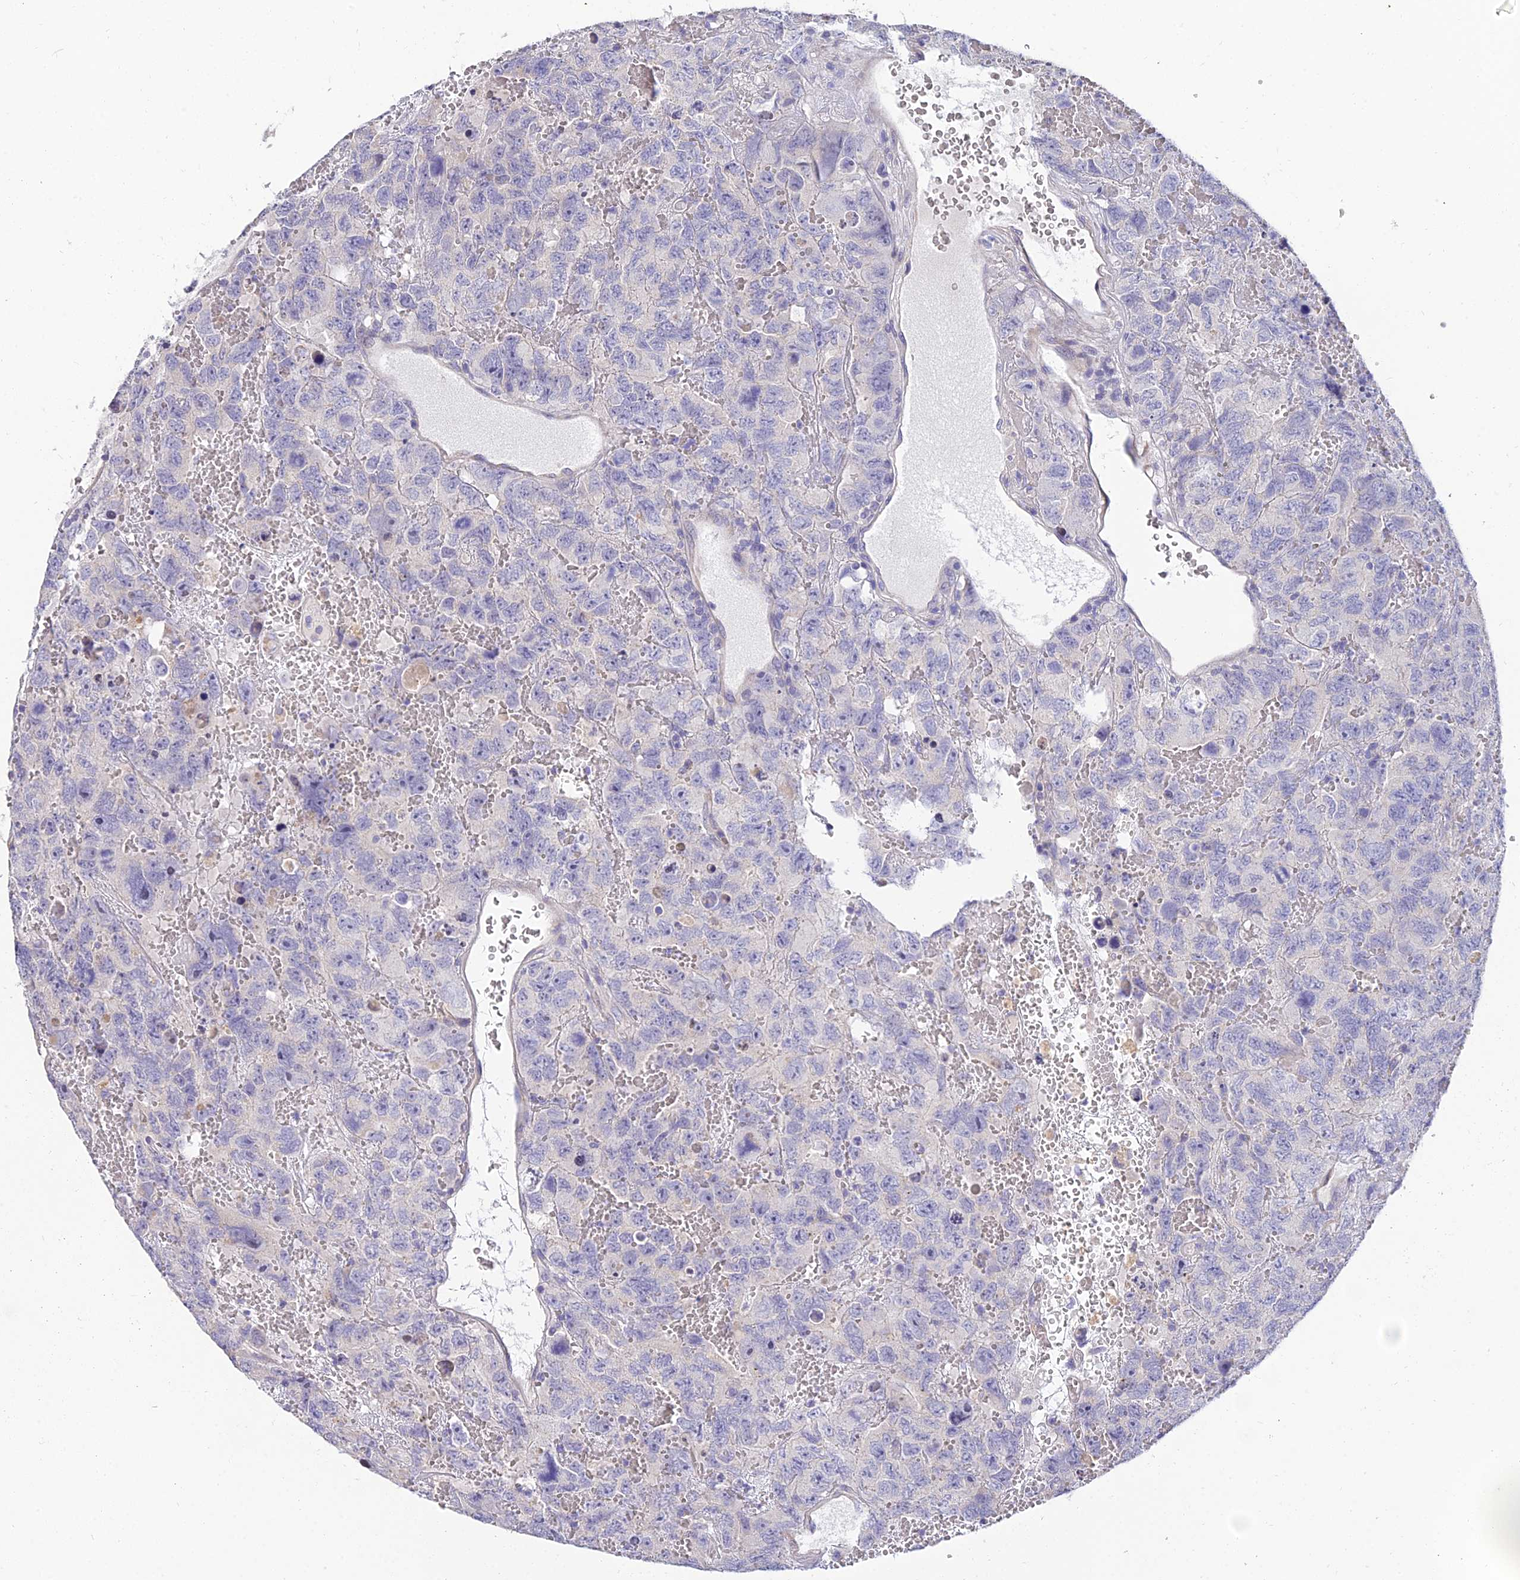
{"staining": {"intensity": "negative", "quantity": "none", "location": "none"}, "tissue": "testis cancer", "cell_type": "Tumor cells", "image_type": "cancer", "snomed": [{"axis": "morphology", "description": "Carcinoma, Embryonal, NOS"}, {"axis": "topography", "description": "Testis"}], "caption": "Immunohistochemistry histopathology image of human testis embryonal carcinoma stained for a protein (brown), which shows no staining in tumor cells. (DAB (3,3'-diaminobenzidine) immunohistochemistry with hematoxylin counter stain).", "gene": "ARL8B", "patient": {"sex": "male", "age": 45}}